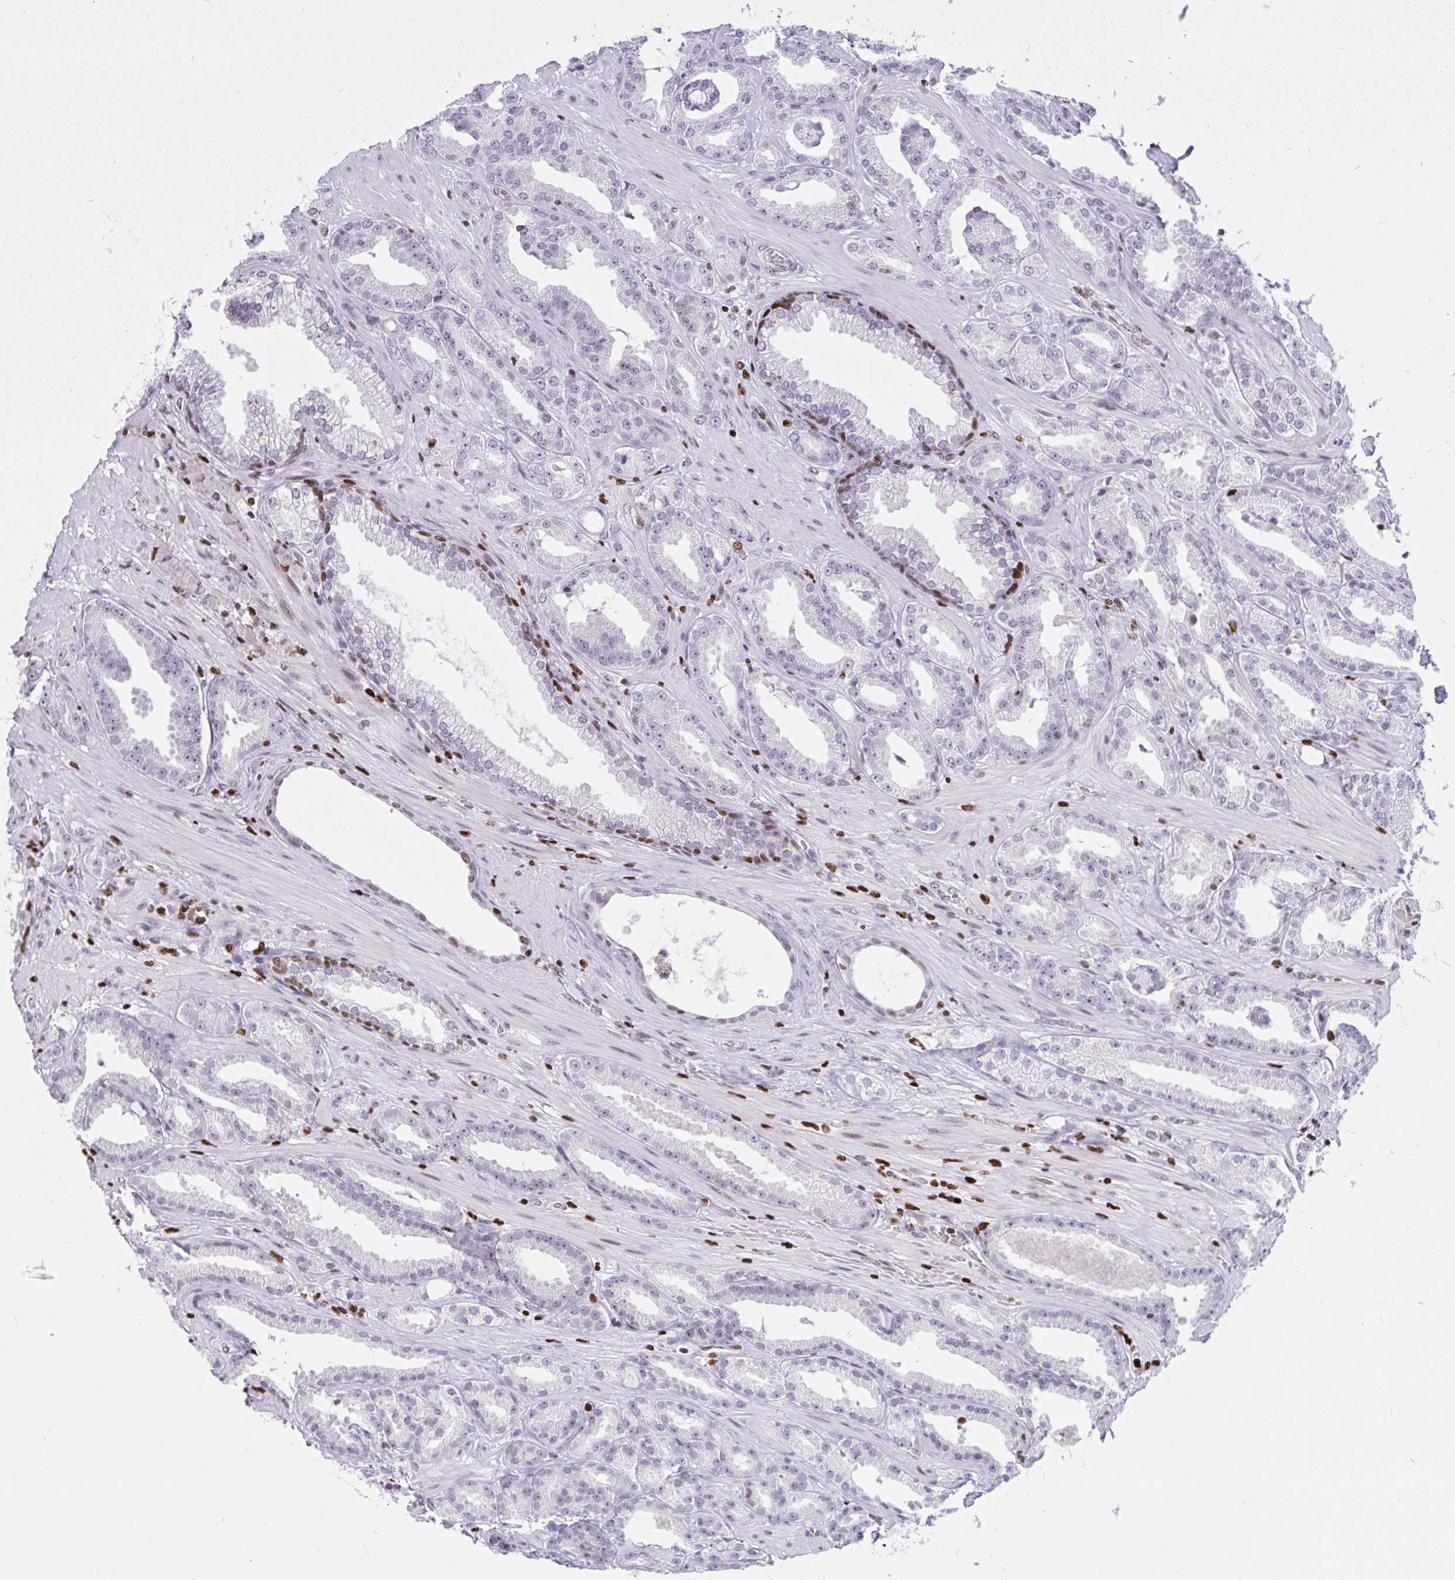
{"staining": {"intensity": "negative", "quantity": "none", "location": "none"}, "tissue": "prostate cancer", "cell_type": "Tumor cells", "image_type": "cancer", "snomed": [{"axis": "morphology", "description": "Adenocarcinoma, Low grade"}, {"axis": "topography", "description": "Prostate"}], "caption": "High magnification brightfield microscopy of prostate cancer (adenocarcinoma (low-grade)) stained with DAB (3,3'-diaminobenzidine) (brown) and counterstained with hematoxylin (blue): tumor cells show no significant positivity. (Brightfield microscopy of DAB (3,3'-diaminobenzidine) immunohistochemistry (IHC) at high magnification).", "gene": "HMGB2", "patient": {"sex": "male", "age": 61}}